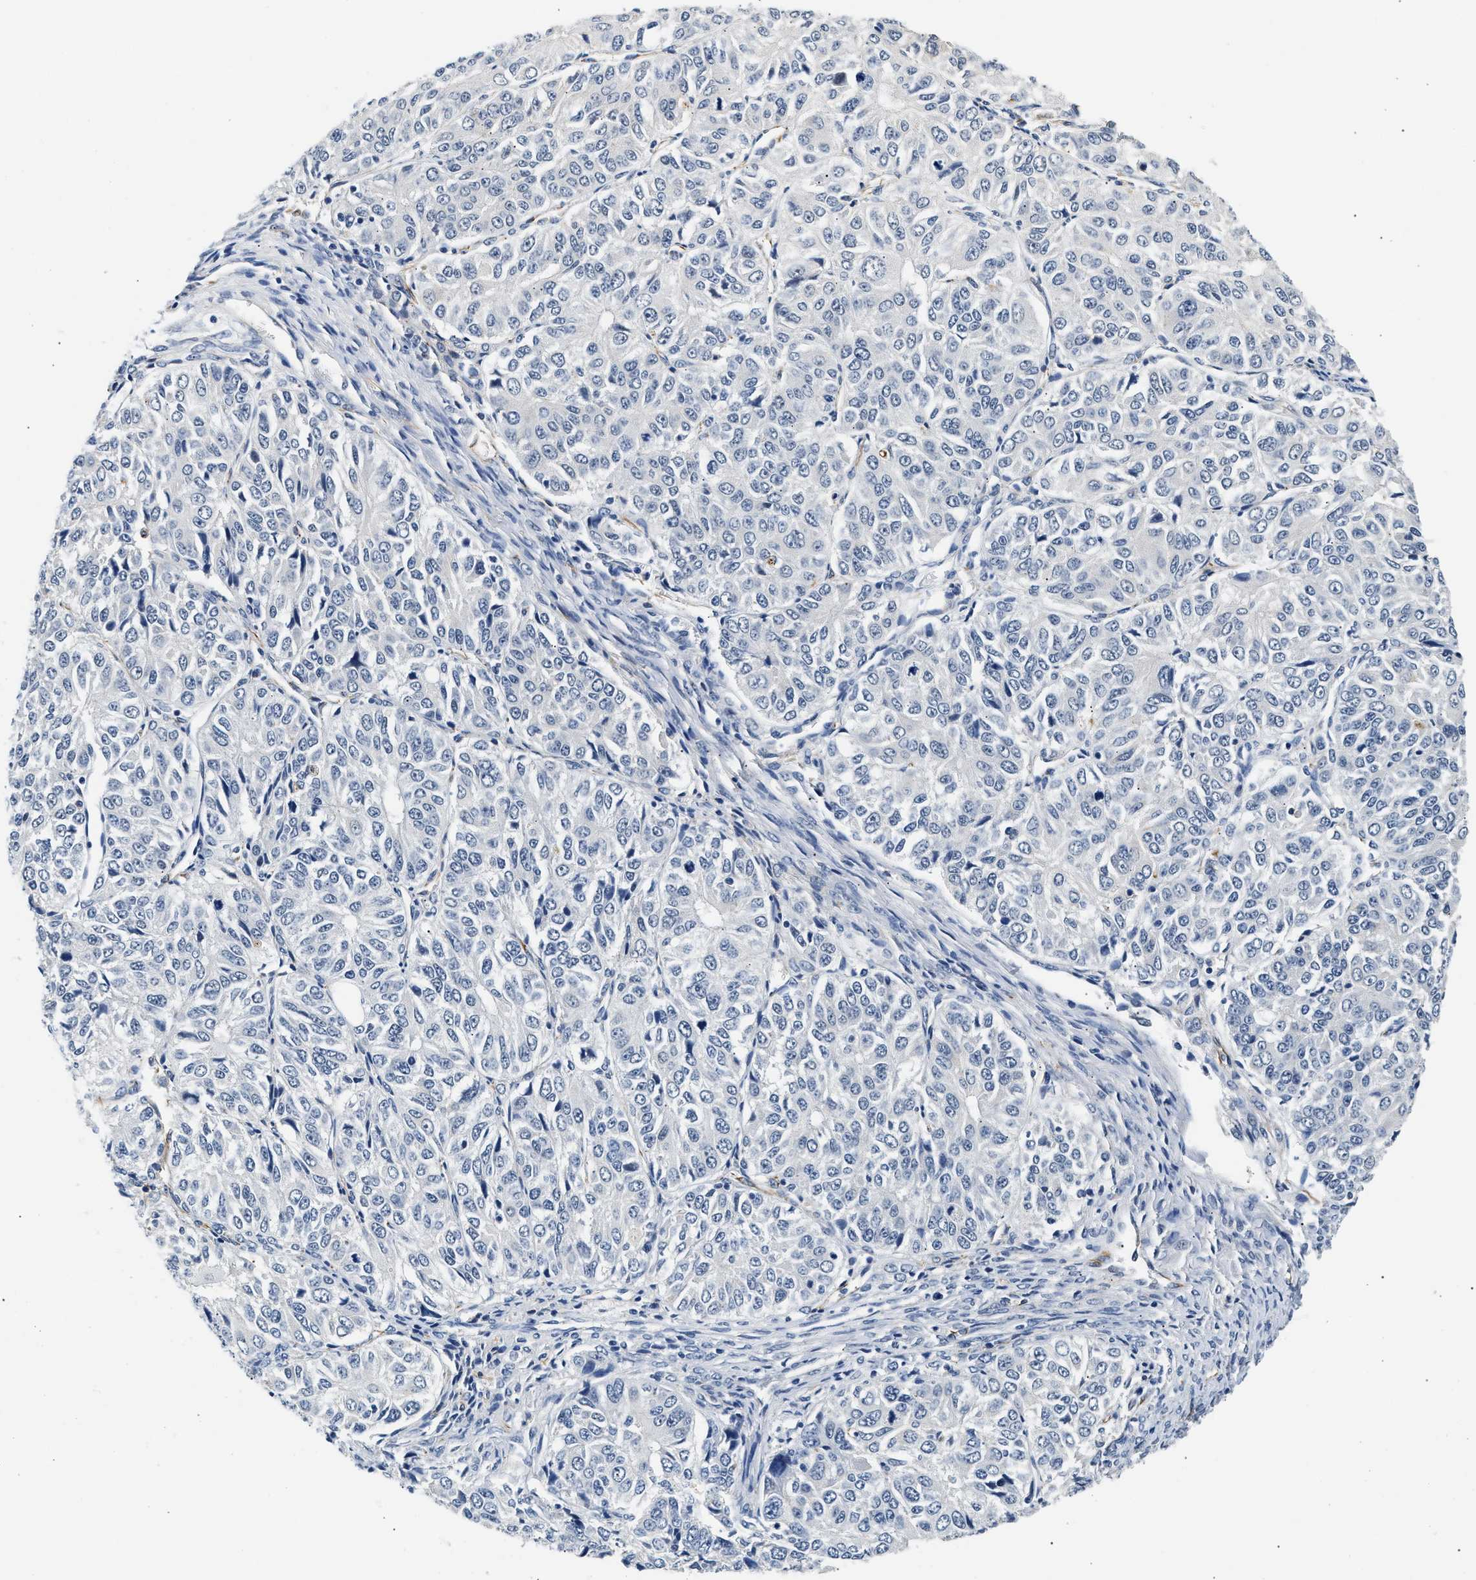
{"staining": {"intensity": "negative", "quantity": "none", "location": "none"}, "tissue": "ovarian cancer", "cell_type": "Tumor cells", "image_type": "cancer", "snomed": [{"axis": "morphology", "description": "Carcinoma, endometroid"}, {"axis": "topography", "description": "Ovary"}], "caption": "This is an IHC image of ovarian cancer (endometroid carcinoma). There is no staining in tumor cells.", "gene": "MED22", "patient": {"sex": "female", "age": 51}}